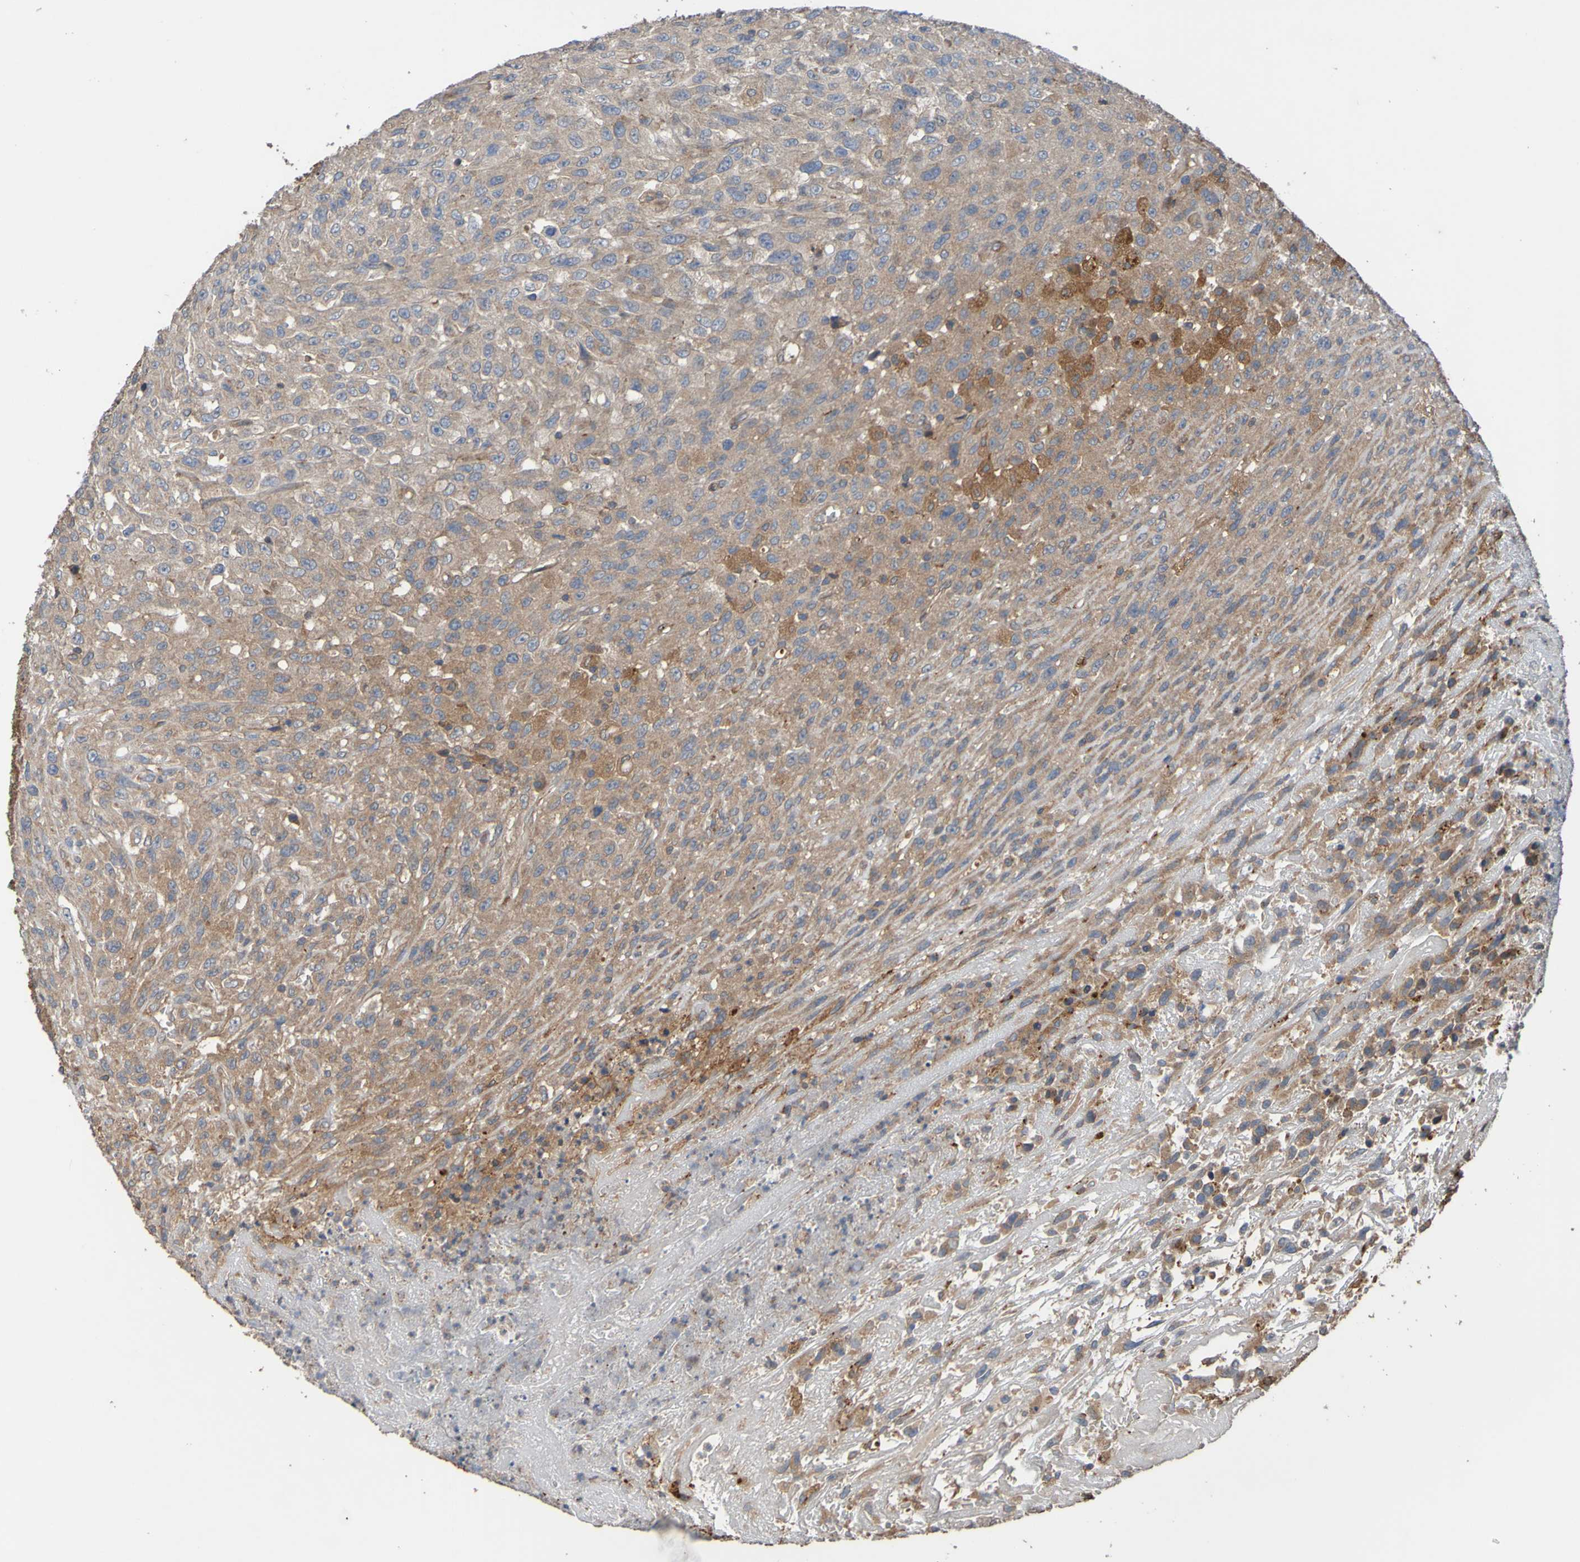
{"staining": {"intensity": "moderate", "quantity": ">75%", "location": "cytoplasmic/membranous"}, "tissue": "urothelial cancer", "cell_type": "Tumor cells", "image_type": "cancer", "snomed": [{"axis": "morphology", "description": "Urothelial carcinoma, High grade"}, {"axis": "topography", "description": "Urinary bladder"}], "caption": "Immunohistochemical staining of high-grade urothelial carcinoma demonstrates medium levels of moderate cytoplasmic/membranous protein positivity in approximately >75% of tumor cells.", "gene": "UCN", "patient": {"sex": "male", "age": 66}}